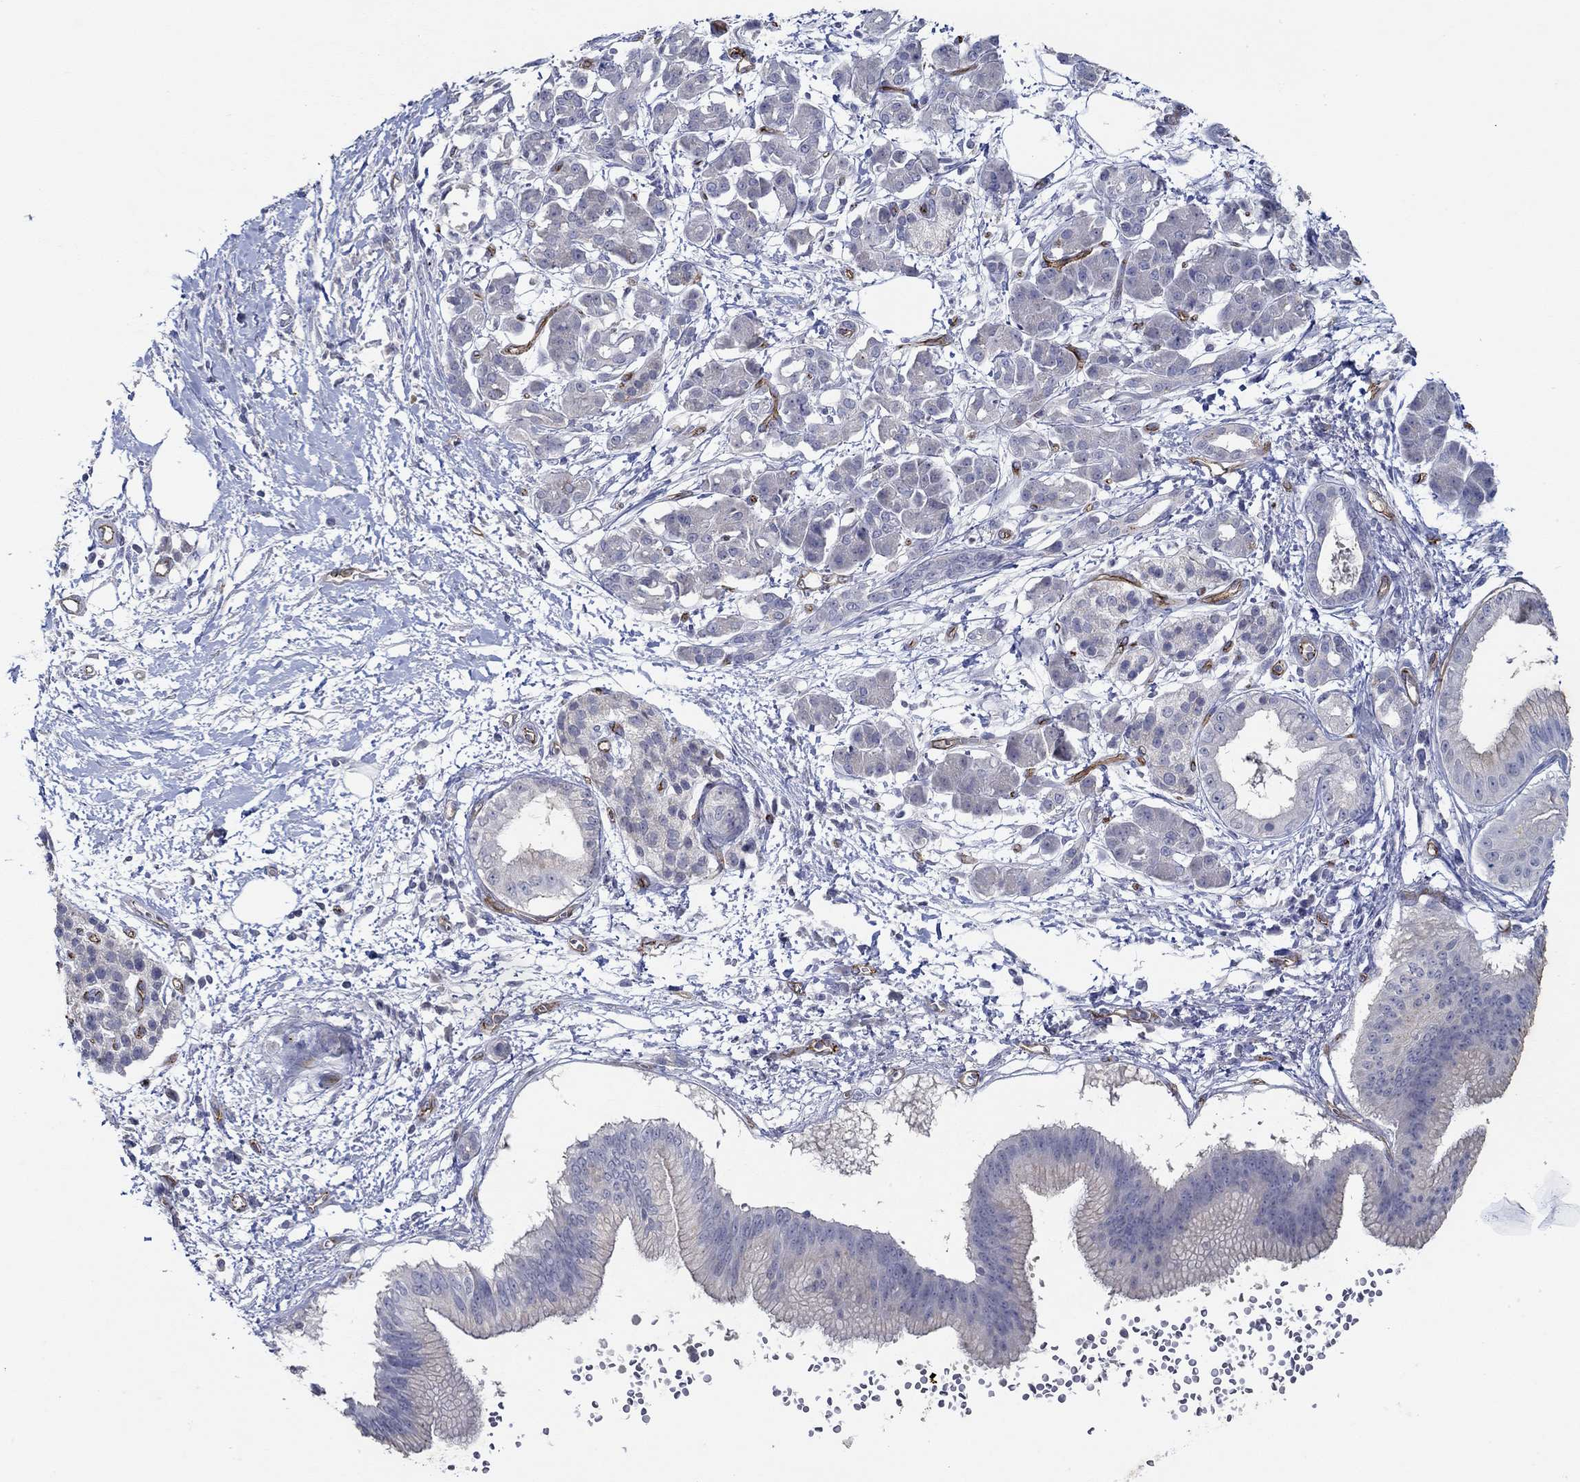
{"staining": {"intensity": "negative", "quantity": "none", "location": "none"}, "tissue": "pancreatic cancer", "cell_type": "Tumor cells", "image_type": "cancer", "snomed": [{"axis": "morphology", "description": "Adenocarcinoma, NOS"}, {"axis": "topography", "description": "Pancreas"}], "caption": "Pancreatic cancer stained for a protein using immunohistochemistry shows no positivity tumor cells.", "gene": "GJA5", "patient": {"sex": "male", "age": 72}}